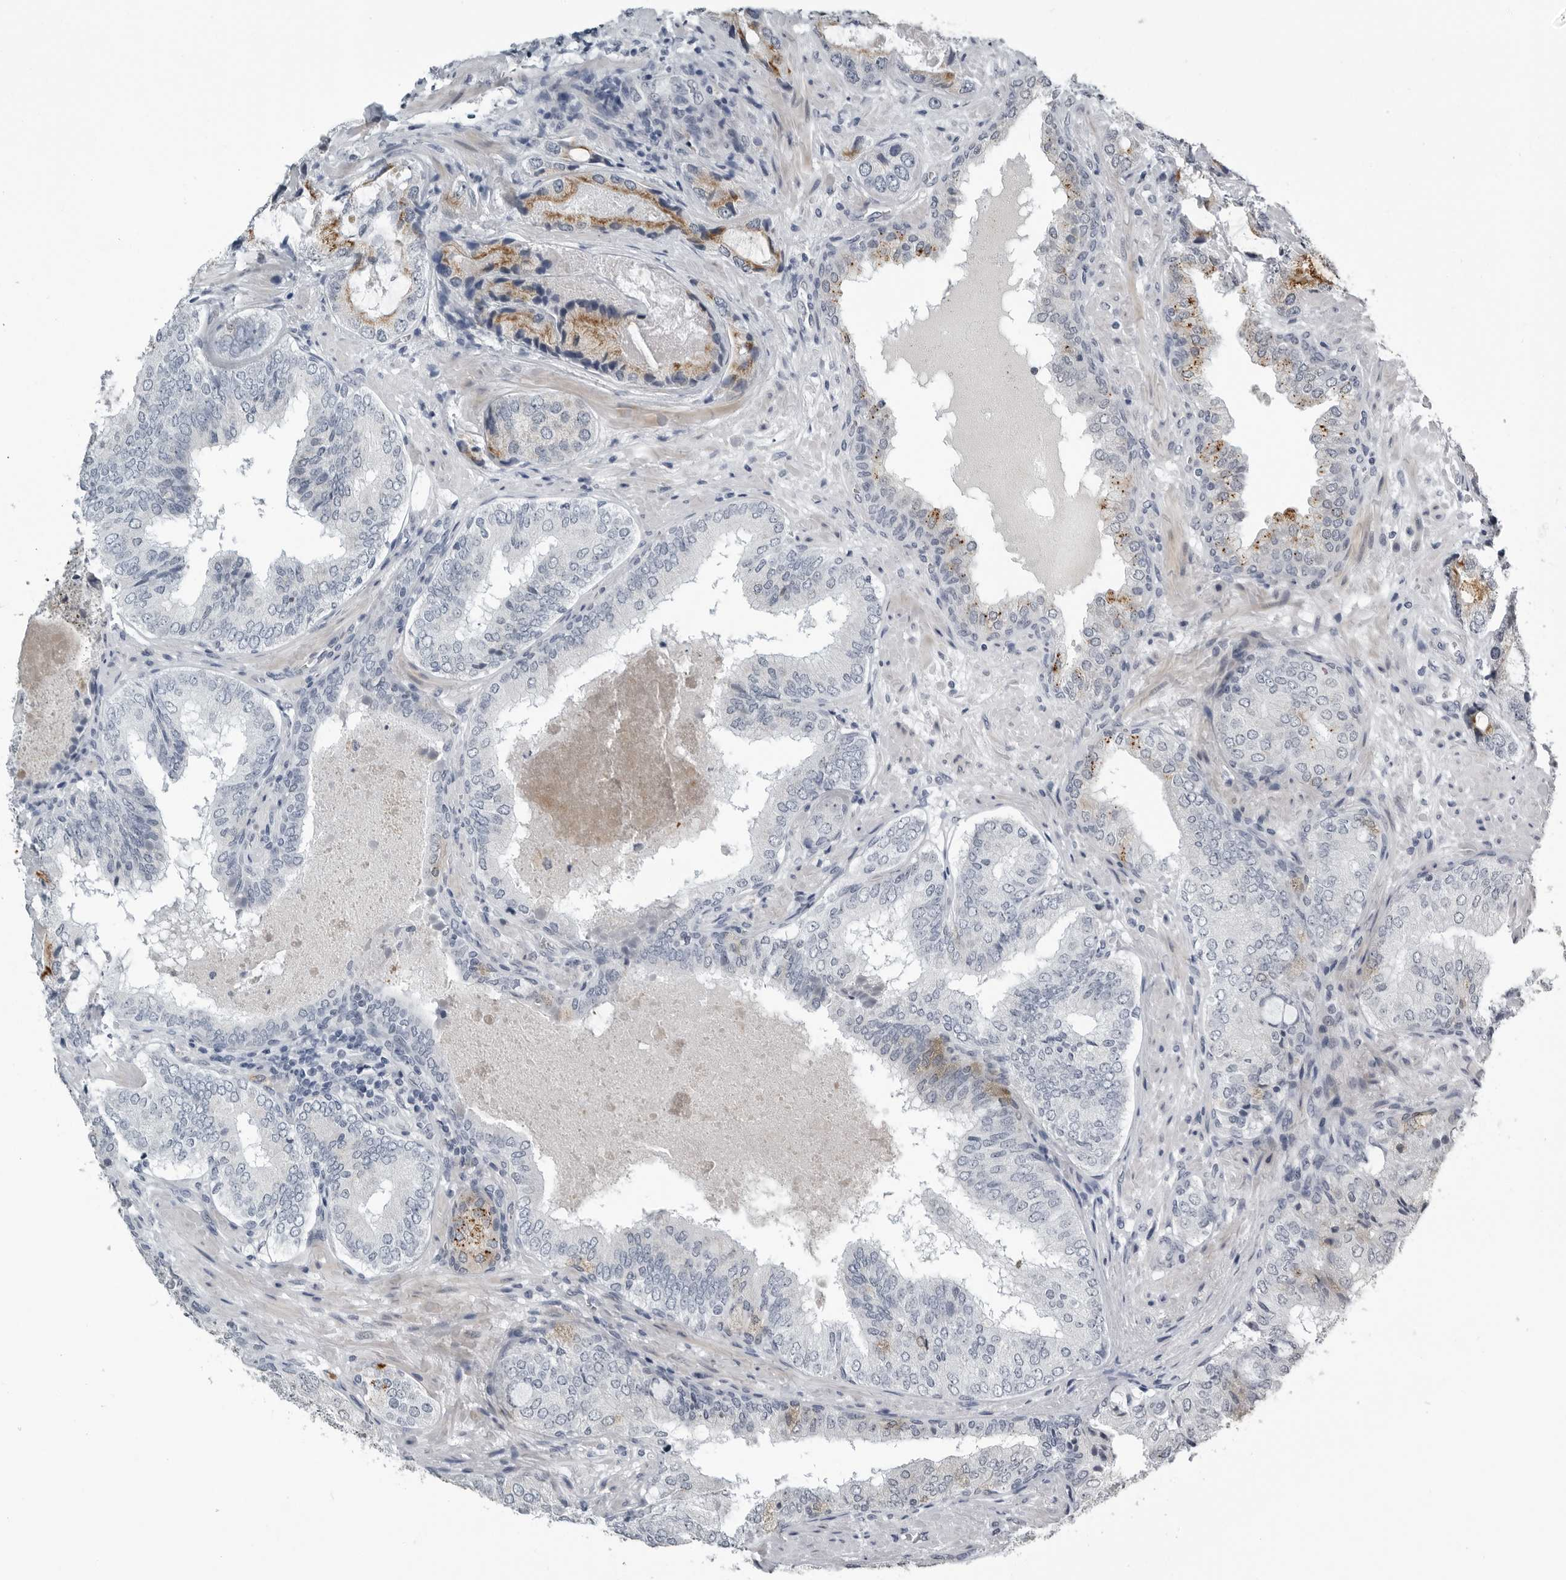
{"staining": {"intensity": "moderate", "quantity": "25%-75%", "location": "cytoplasmic/membranous"}, "tissue": "prostate cancer", "cell_type": "Tumor cells", "image_type": "cancer", "snomed": [{"axis": "morphology", "description": "Normal tissue, NOS"}, {"axis": "morphology", "description": "Adenocarcinoma, High grade"}, {"axis": "topography", "description": "Prostate"}, {"axis": "topography", "description": "Peripheral nerve tissue"}], "caption": "Immunohistochemical staining of human prostate cancer (high-grade adenocarcinoma) demonstrates medium levels of moderate cytoplasmic/membranous positivity in about 25%-75% of tumor cells.", "gene": "PRRX2", "patient": {"sex": "male", "age": 59}}